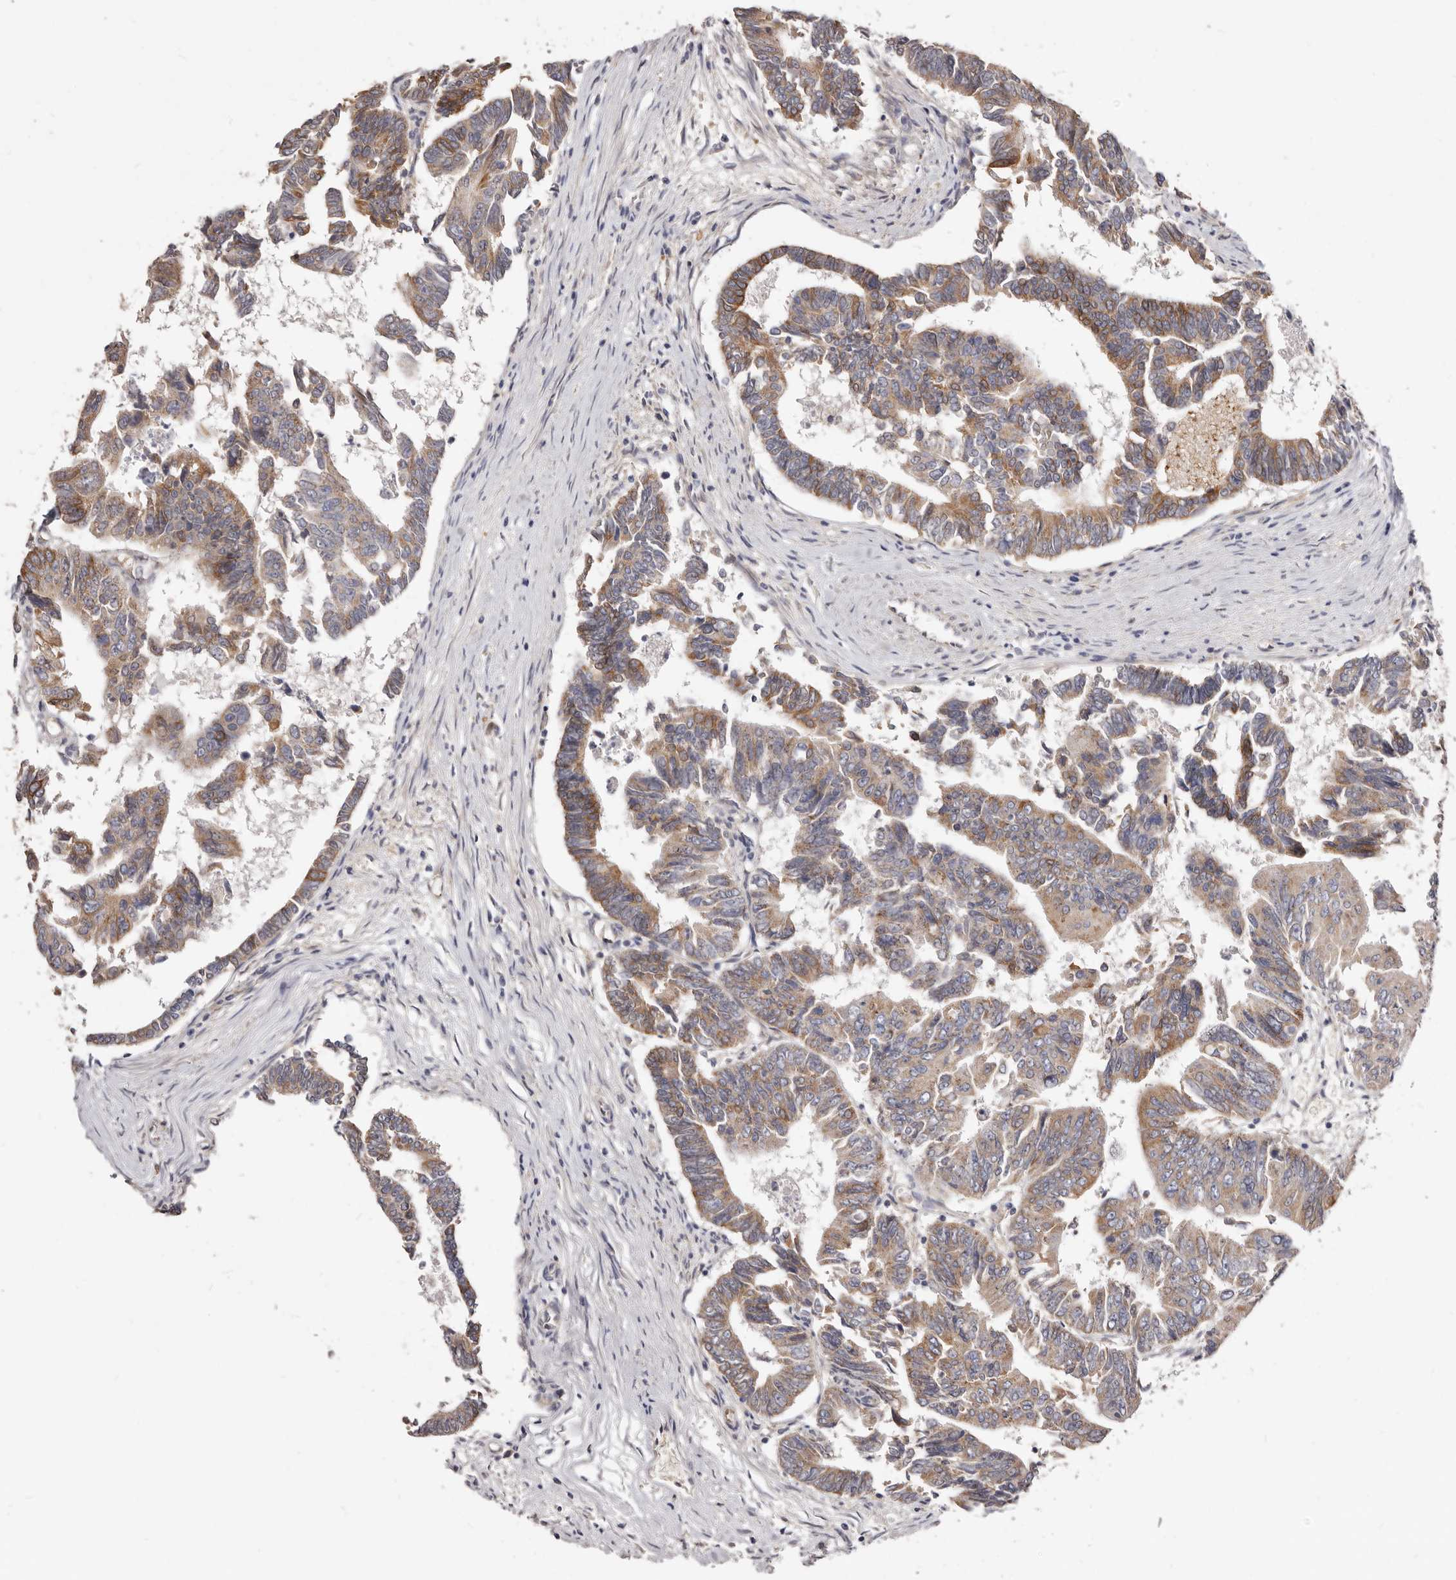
{"staining": {"intensity": "moderate", "quantity": ">75%", "location": "cytoplasmic/membranous"}, "tissue": "colorectal cancer", "cell_type": "Tumor cells", "image_type": "cancer", "snomed": [{"axis": "morphology", "description": "Adenocarcinoma, NOS"}, {"axis": "topography", "description": "Rectum"}], "caption": "The micrograph reveals staining of colorectal adenocarcinoma, revealing moderate cytoplasmic/membranous protein staining (brown color) within tumor cells.", "gene": "LRRC25", "patient": {"sex": "female", "age": 65}}